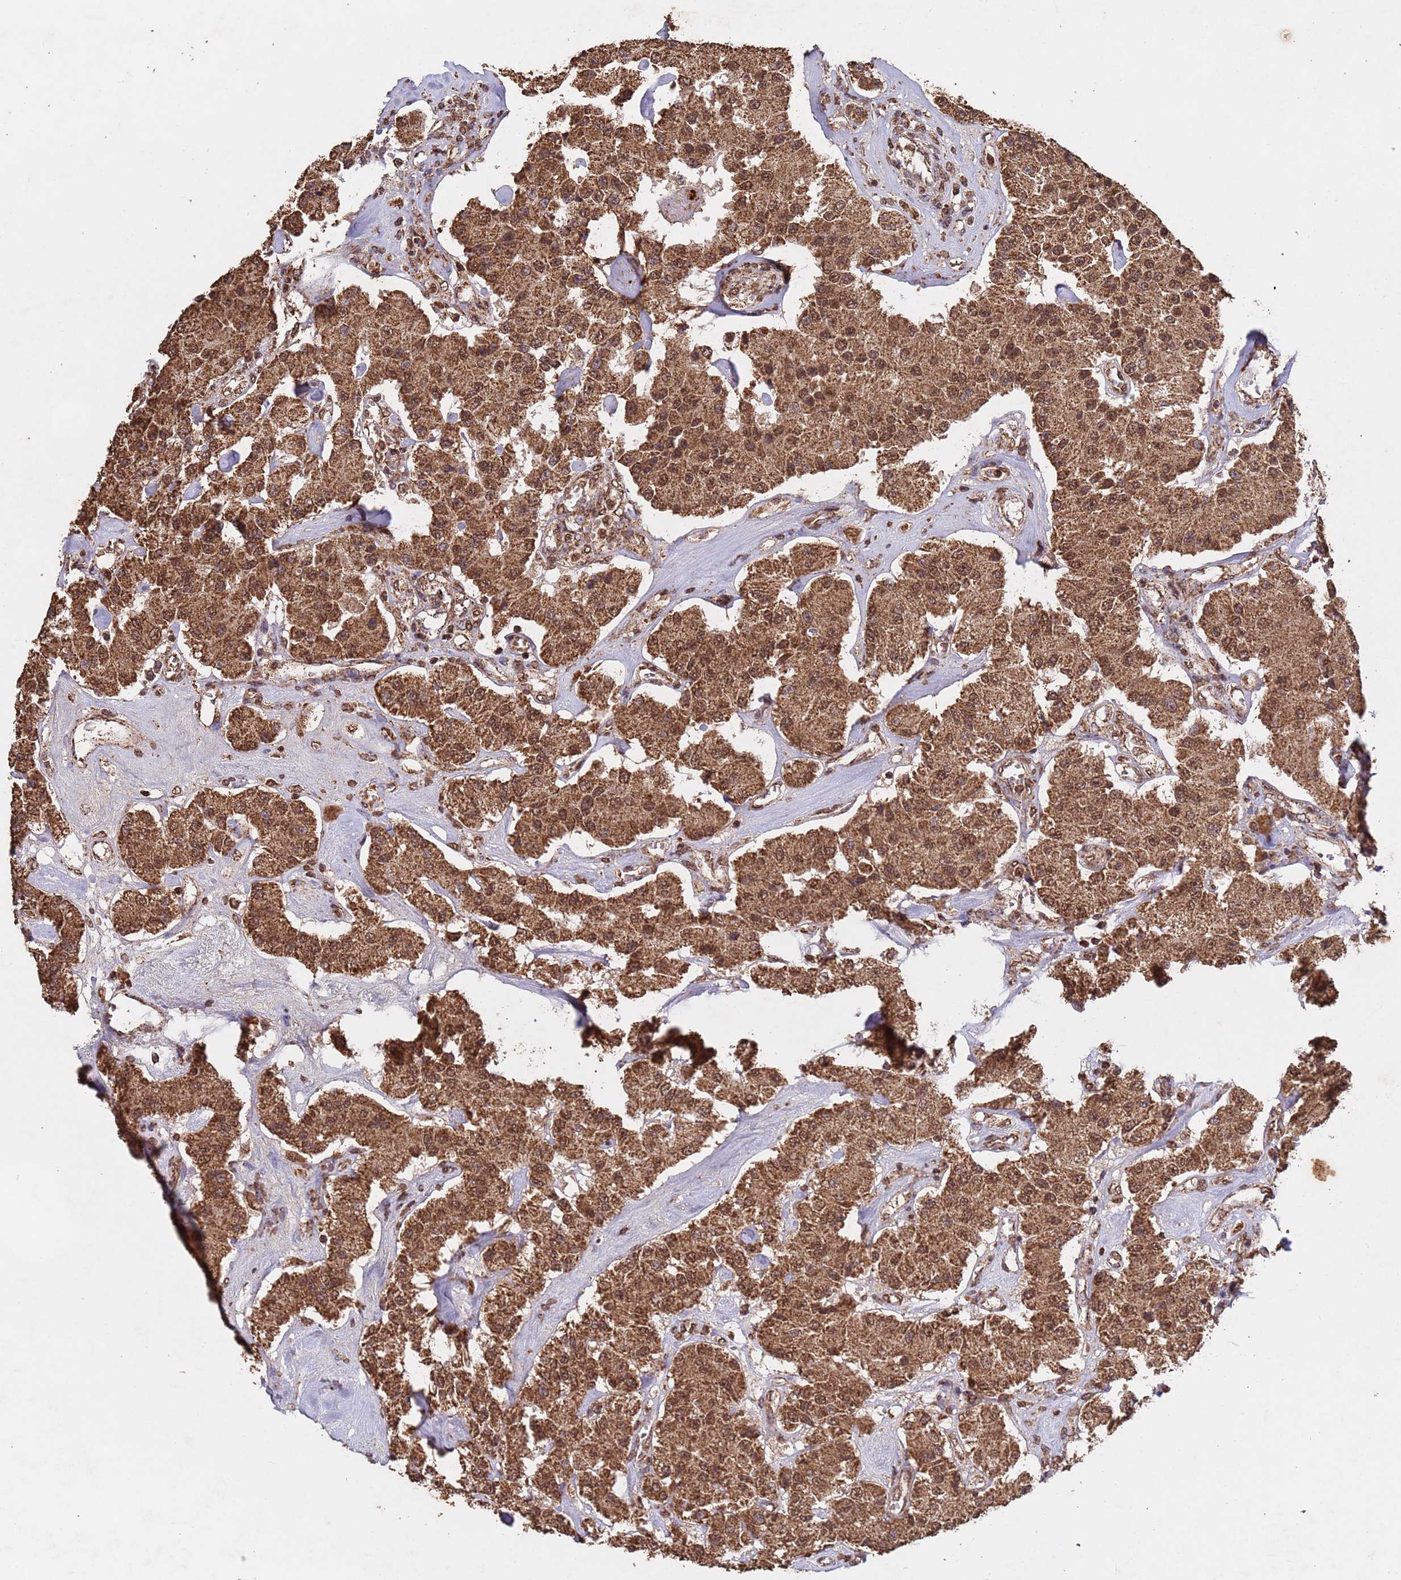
{"staining": {"intensity": "strong", "quantity": ">75%", "location": "cytoplasmic/membranous,nuclear"}, "tissue": "carcinoid", "cell_type": "Tumor cells", "image_type": "cancer", "snomed": [{"axis": "morphology", "description": "Carcinoid, malignant, NOS"}, {"axis": "topography", "description": "Pancreas"}], "caption": "Tumor cells display strong cytoplasmic/membranous and nuclear positivity in about >75% of cells in malignant carcinoid.", "gene": "HDAC10", "patient": {"sex": "male", "age": 41}}